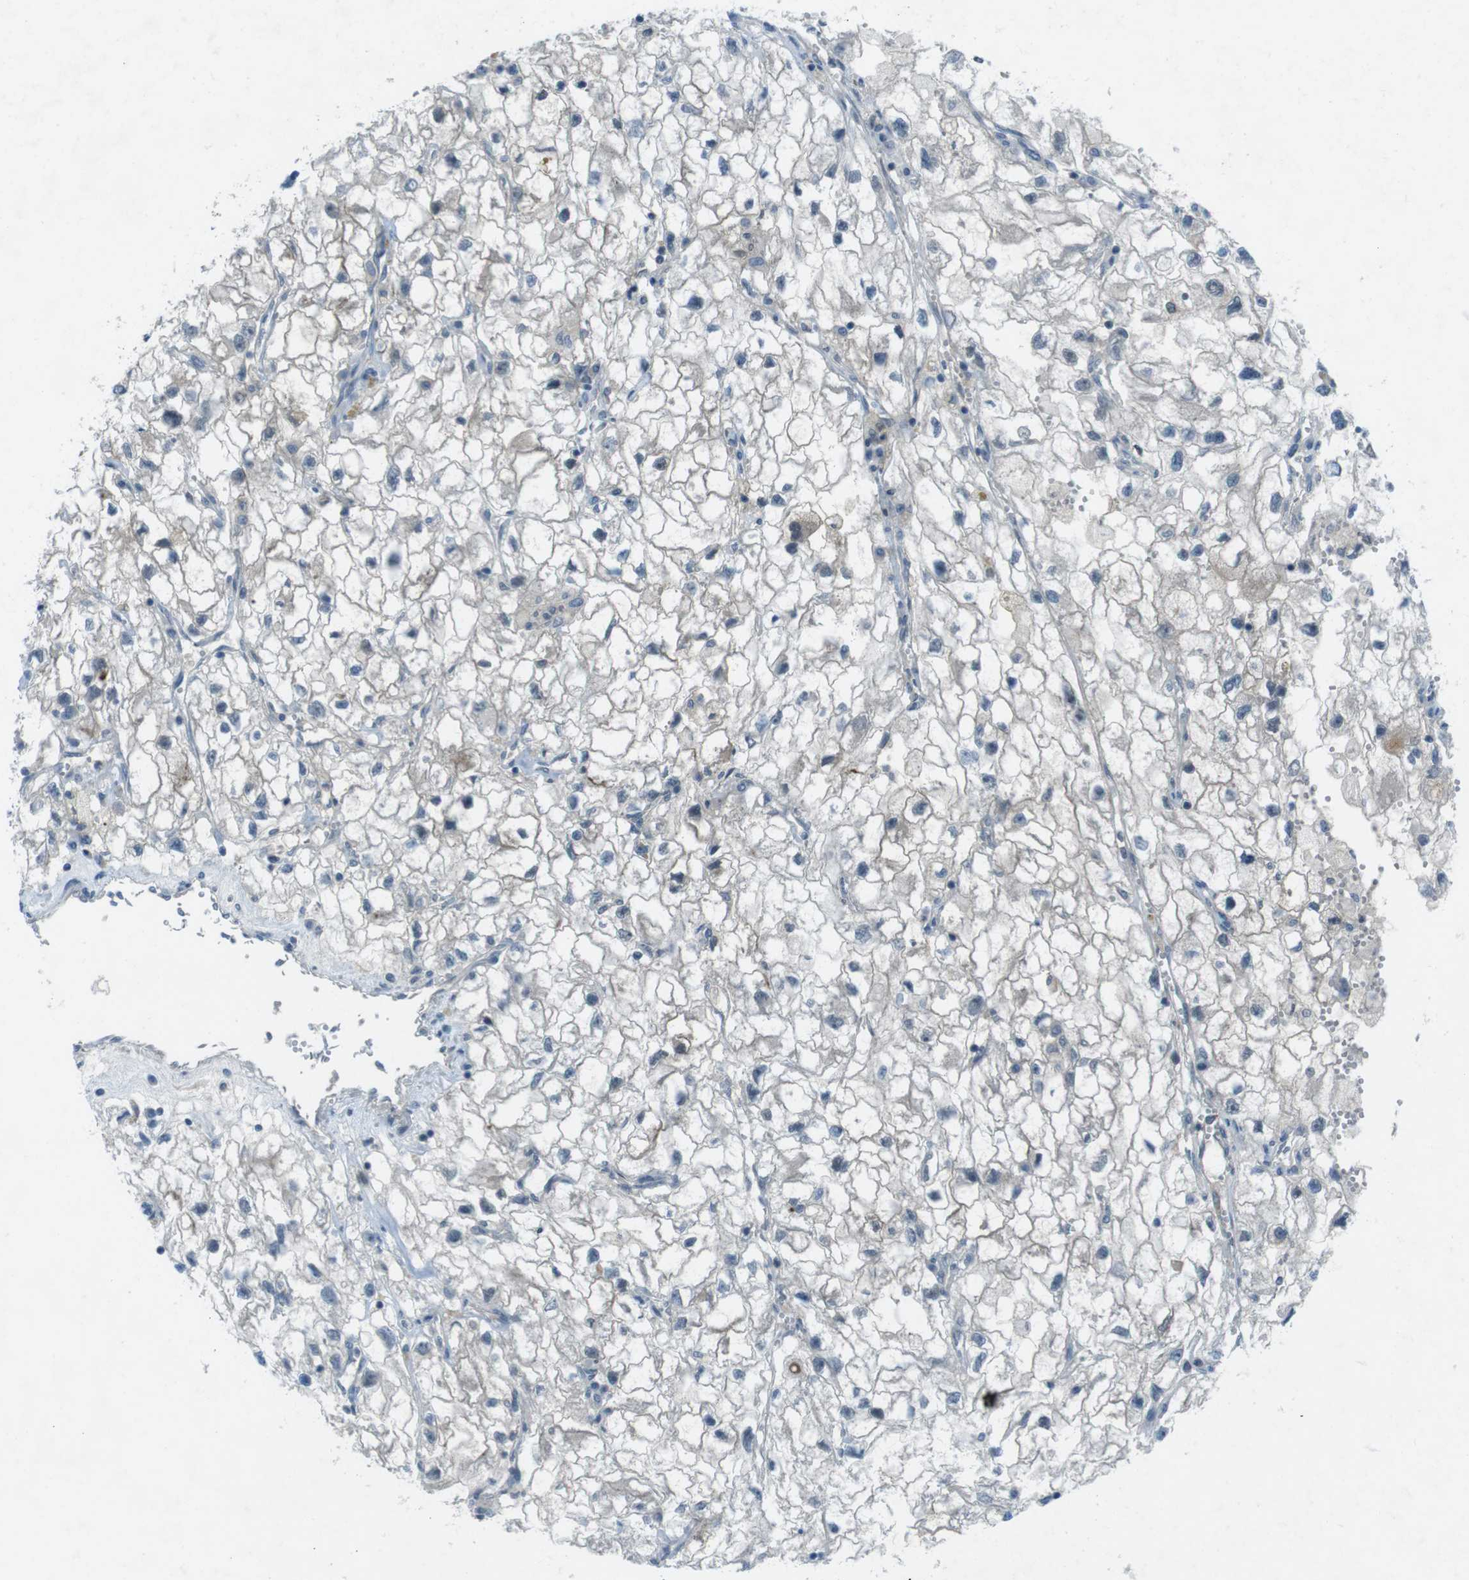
{"staining": {"intensity": "negative", "quantity": "none", "location": "none"}, "tissue": "renal cancer", "cell_type": "Tumor cells", "image_type": "cancer", "snomed": [{"axis": "morphology", "description": "Adenocarcinoma, NOS"}, {"axis": "topography", "description": "Kidney"}], "caption": "Protein analysis of renal cancer demonstrates no significant expression in tumor cells.", "gene": "ZDHHC20", "patient": {"sex": "female", "age": 70}}